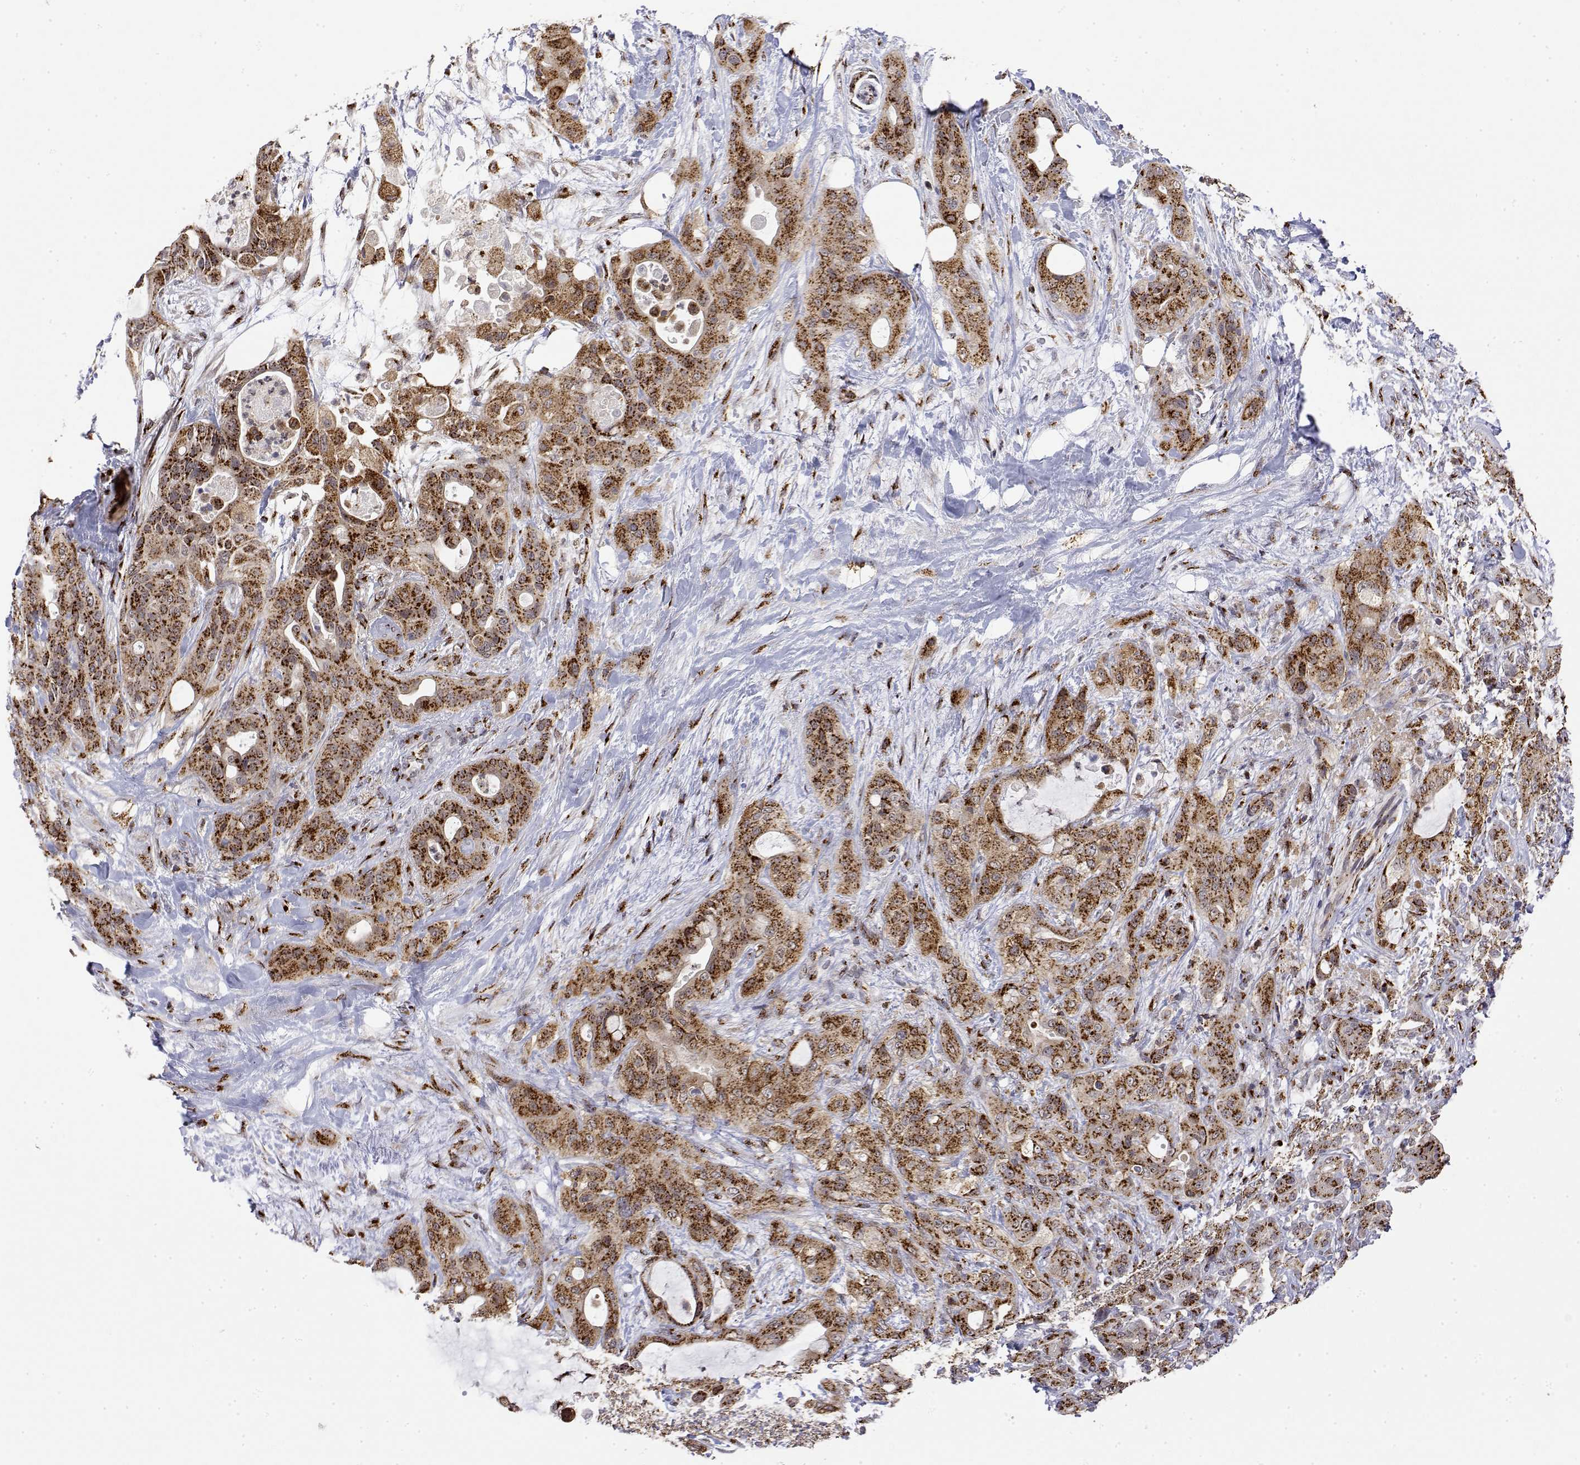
{"staining": {"intensity": "strong", "quantity": ">75%", "location": "cytoplasmic/membranous"}, "tissue": "pancreatic cancer", "cell_type": "Tumor cells", "image_type": "cancer", "snomed": [{"axis": "morphology", "description": "Adenocarcinoma, NOS"}, {"axis": "topography", "description": "Pancreas"}], "caption": "Pancreatic cancer tissue exhibits strong cytoplasmic/membranous staining in about >75% of tumor cells (IHC, brightfield microscopy, high magnification).", "gene": "YIPF3", "patient": {"sex": "male", "age": 71}}